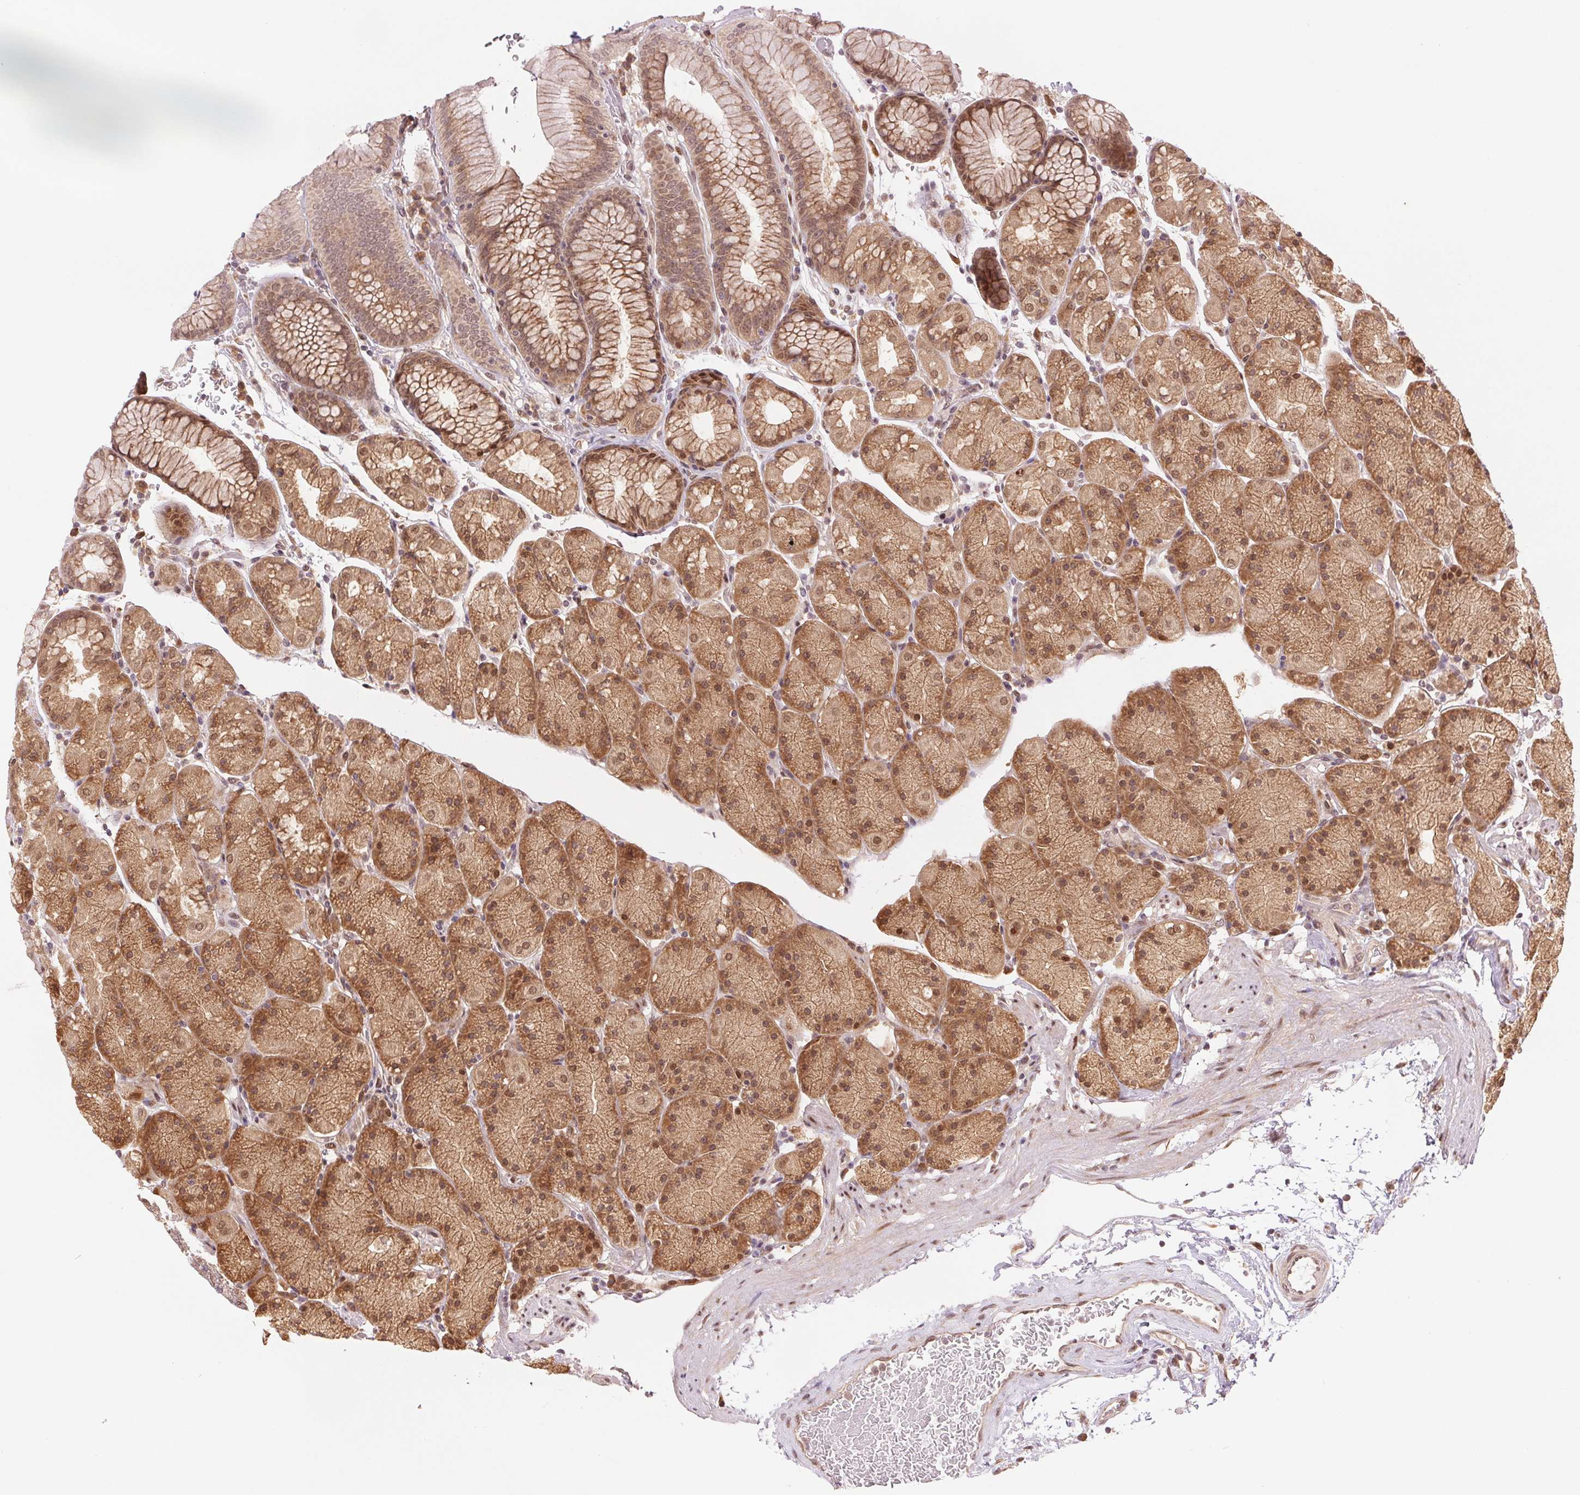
{"staining": {"intensity": "moderate", "quantity": ">75%", "location": "cytoplasmic/membranous,nuclear"}, "tissue": "stomach", "cell_type": "Glandular cells", "image_type": "normal", "snomed": [{"axis": "morphology", "description": "Normal tissue, NOS"}, {"axis": "topography", "description": "Stomach, upper"}, {"axis": "topography", "description": "Stomach"}], "caption": "A brown stain labels moderate cytoplasmic/membranous,nuclear expression of a protein in glandular cells of unremarkable stomach. (DAB = brown stain, brightfield microscopy at high magnification).", "gene": "ERI3", "patient": {"sex": "male", "age": 76}}